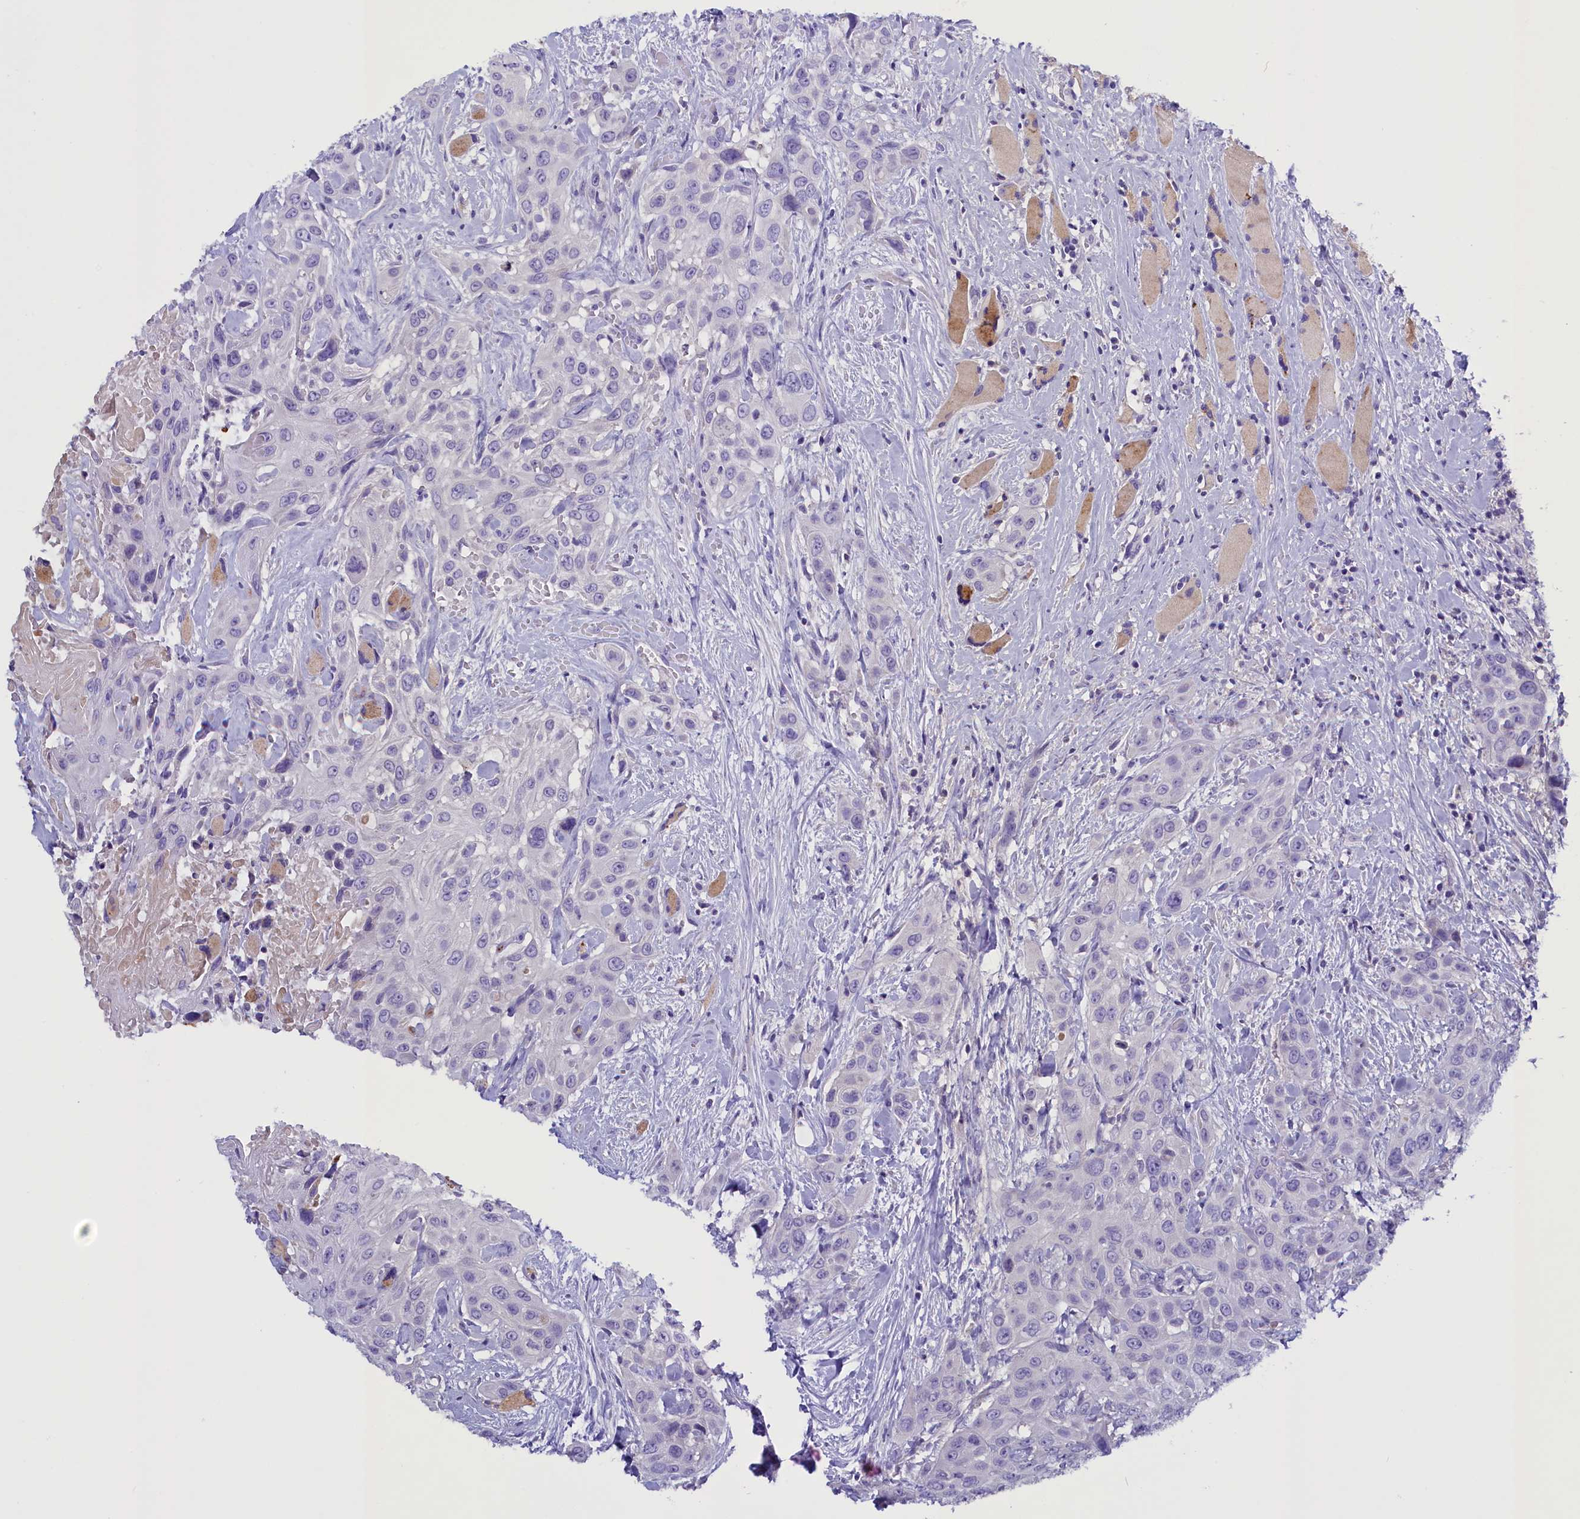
{"staining": {"intensity": "negative", "quantity": "none", "location": "none"}, "tissue": "head and neck cancer", "cell_type": "Tumor cells", "image_type": "cancer", "snomed": [{"axis": "morphology", "description": "Squamous cell carcinoma, NOS"}, {"axis": "topography", "description": "Head-Neck"}], "caption": "The histopathology image shows no significant positivity in tumor cells of head and neck squamous cell carcinoma.", "gene": "RTTN", "patient": {"sex": "male", "age": 81}}